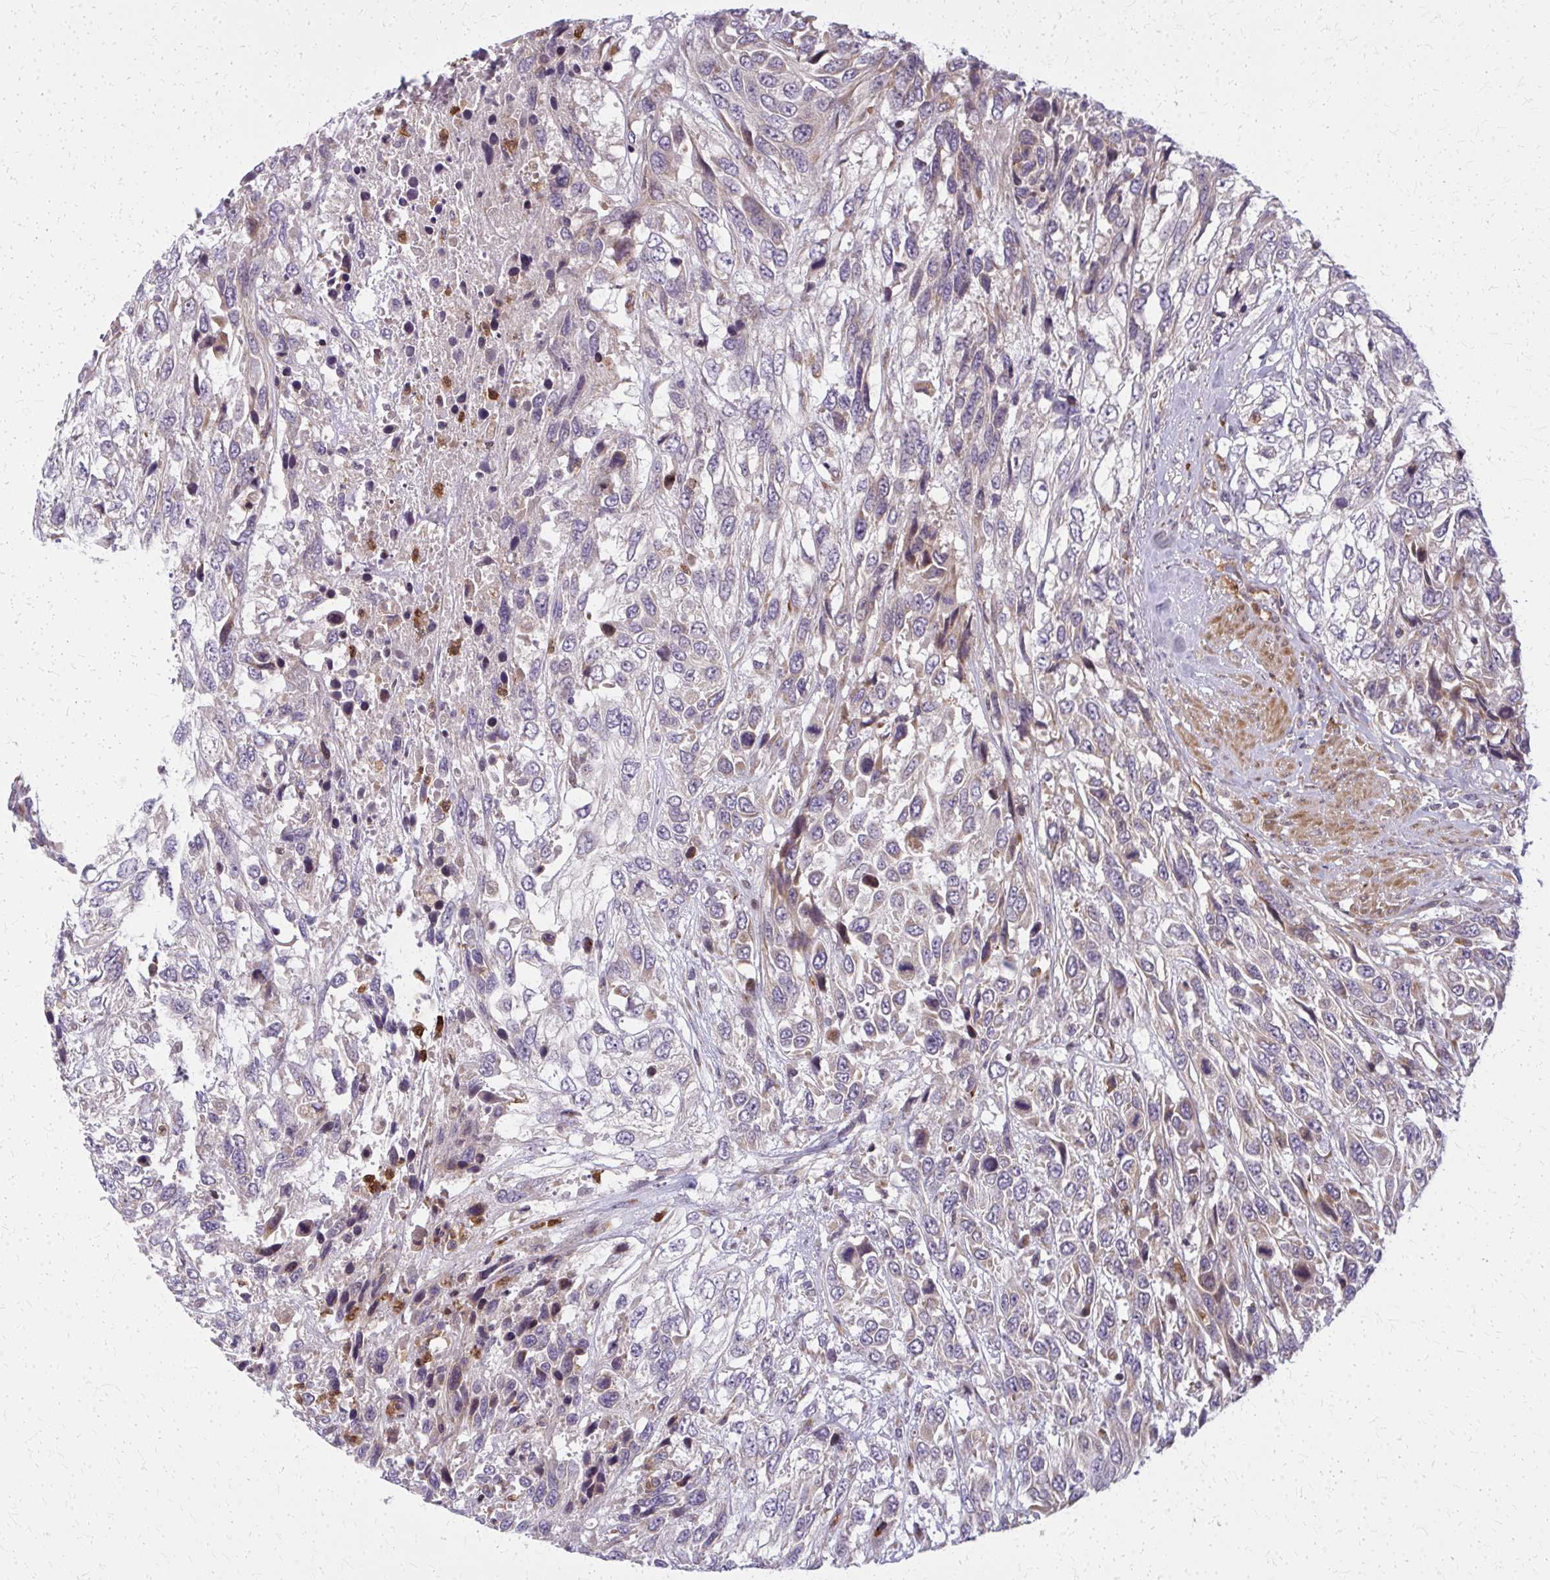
{"staining": {"intensity": "weak", "quantity": "<25%", "location": "cytoplasmic/membranous"}, "tissue": "urothelial cancer", "cell_type": "Tumor cells", "image_type": "cancer", "snomed": [{"axis": "morphology", "description": "Urothelial carcinoma, High grade"}, {"axis": "topography", "description": "Urinary bladder"}], "caption": "IHC image of neoplastic tissue: human urothelial cancer stained with DAB demonstrates no significant protein positivity in tumor cells.", "gene": "MCCC1", "patient": {"sex": "female", "age": 70}}